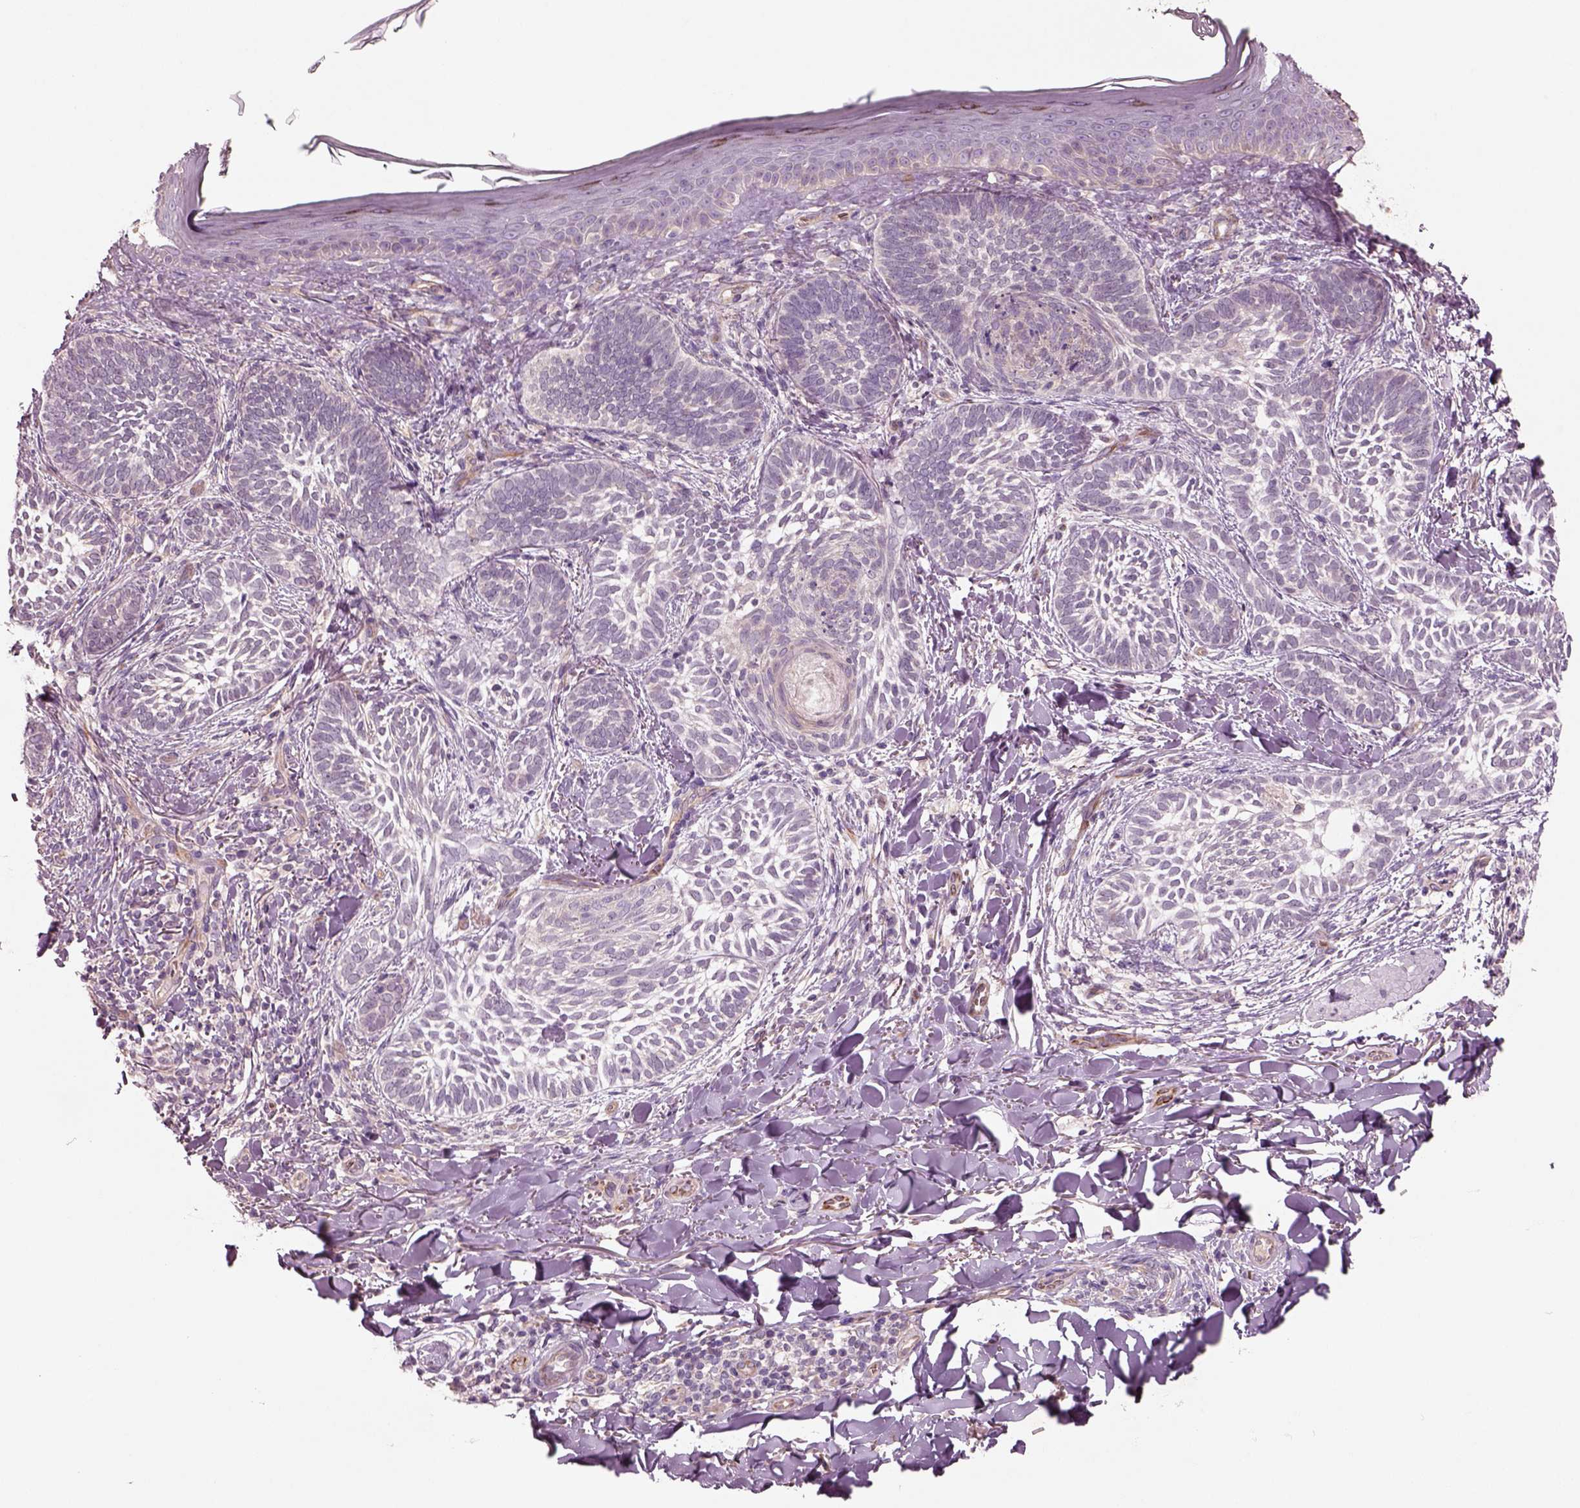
{"staining": {"intensity": "negative", "quantity": "none", "location": "none"}, "tissue": "skin cancer", "cell_type": "Tumor cells", "image_type": "cancer", "snomed": [{"axis": "morphology", "description": "Normal tissue, NOS"}, {"axis": "morphology", "description": "Basal cell carcinoma"}, {"axis": "topography", "description": "Skin"}], "caption": "High magnification brightfield microscopy of skin basal cell carcinoma stained with DAB (3,3'-diaminobenzidine) (brown) and counterstained with hematoxylin (blue): tumor cells show no significant positivity.", "gene": "DUOXA2", "patient": {"sex": "male", "age": 46}}